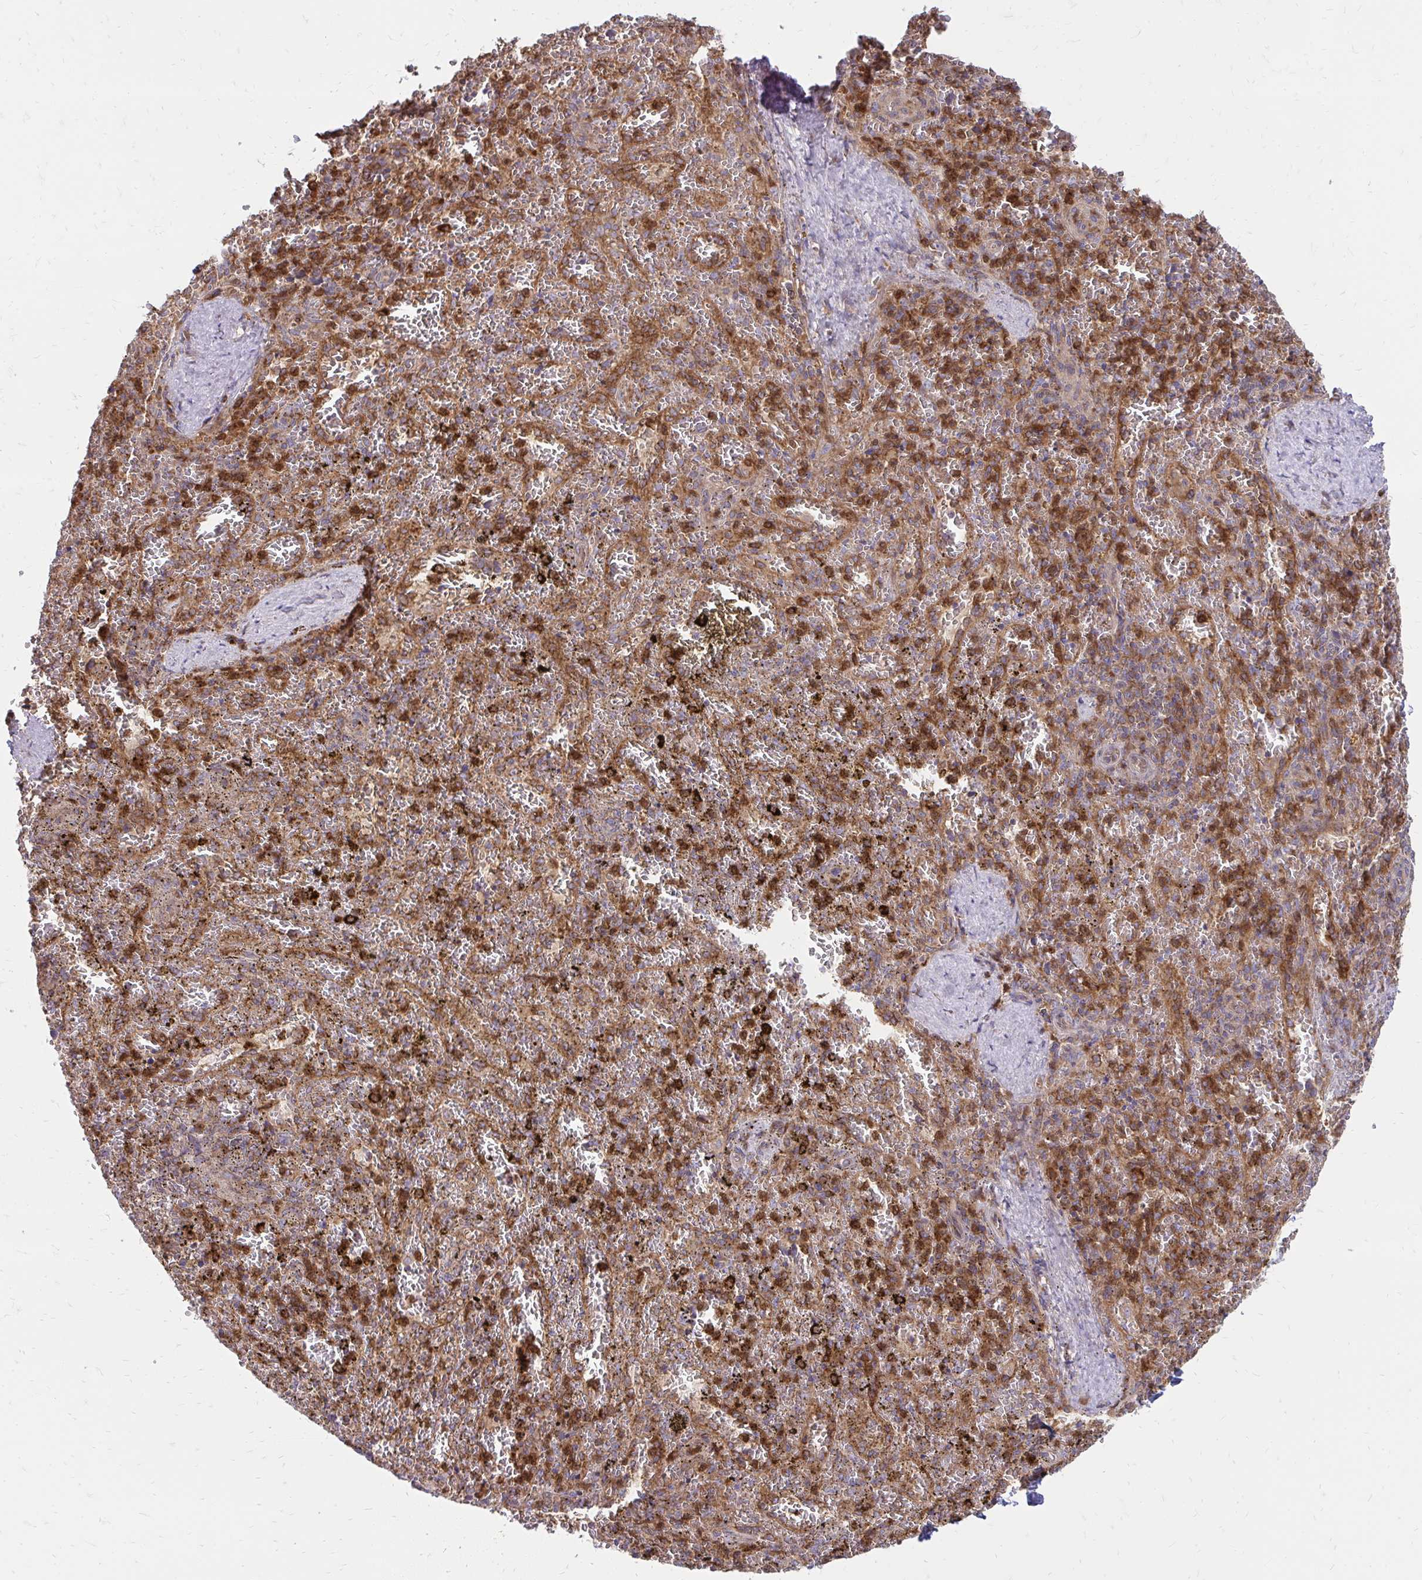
{"staining": {"intensity": "strong", "quantity": "25%-75%", "location": "cytoplasmic/membranous"}, "tissue": "spleen", "cell_type": "Cells in red pulp", "image_type": "normal", "snomed": [{"axis": "morphology", "description": "Normal tissue, NOS"}, {"axis": "topography", "description": "Spleen"}], "caption": "A high-resolution image shows immunohistochemistry (IHC) staining of unremarkable spleen, which displays strong cytoplasmic/membranous positivity in approximately 25%-75% of cells in red pulp. (Brightfield microscopy of DAB IHC at high magnification).", "gene": "ASAP1", "patient": {"sex": "female", "age": 50}}